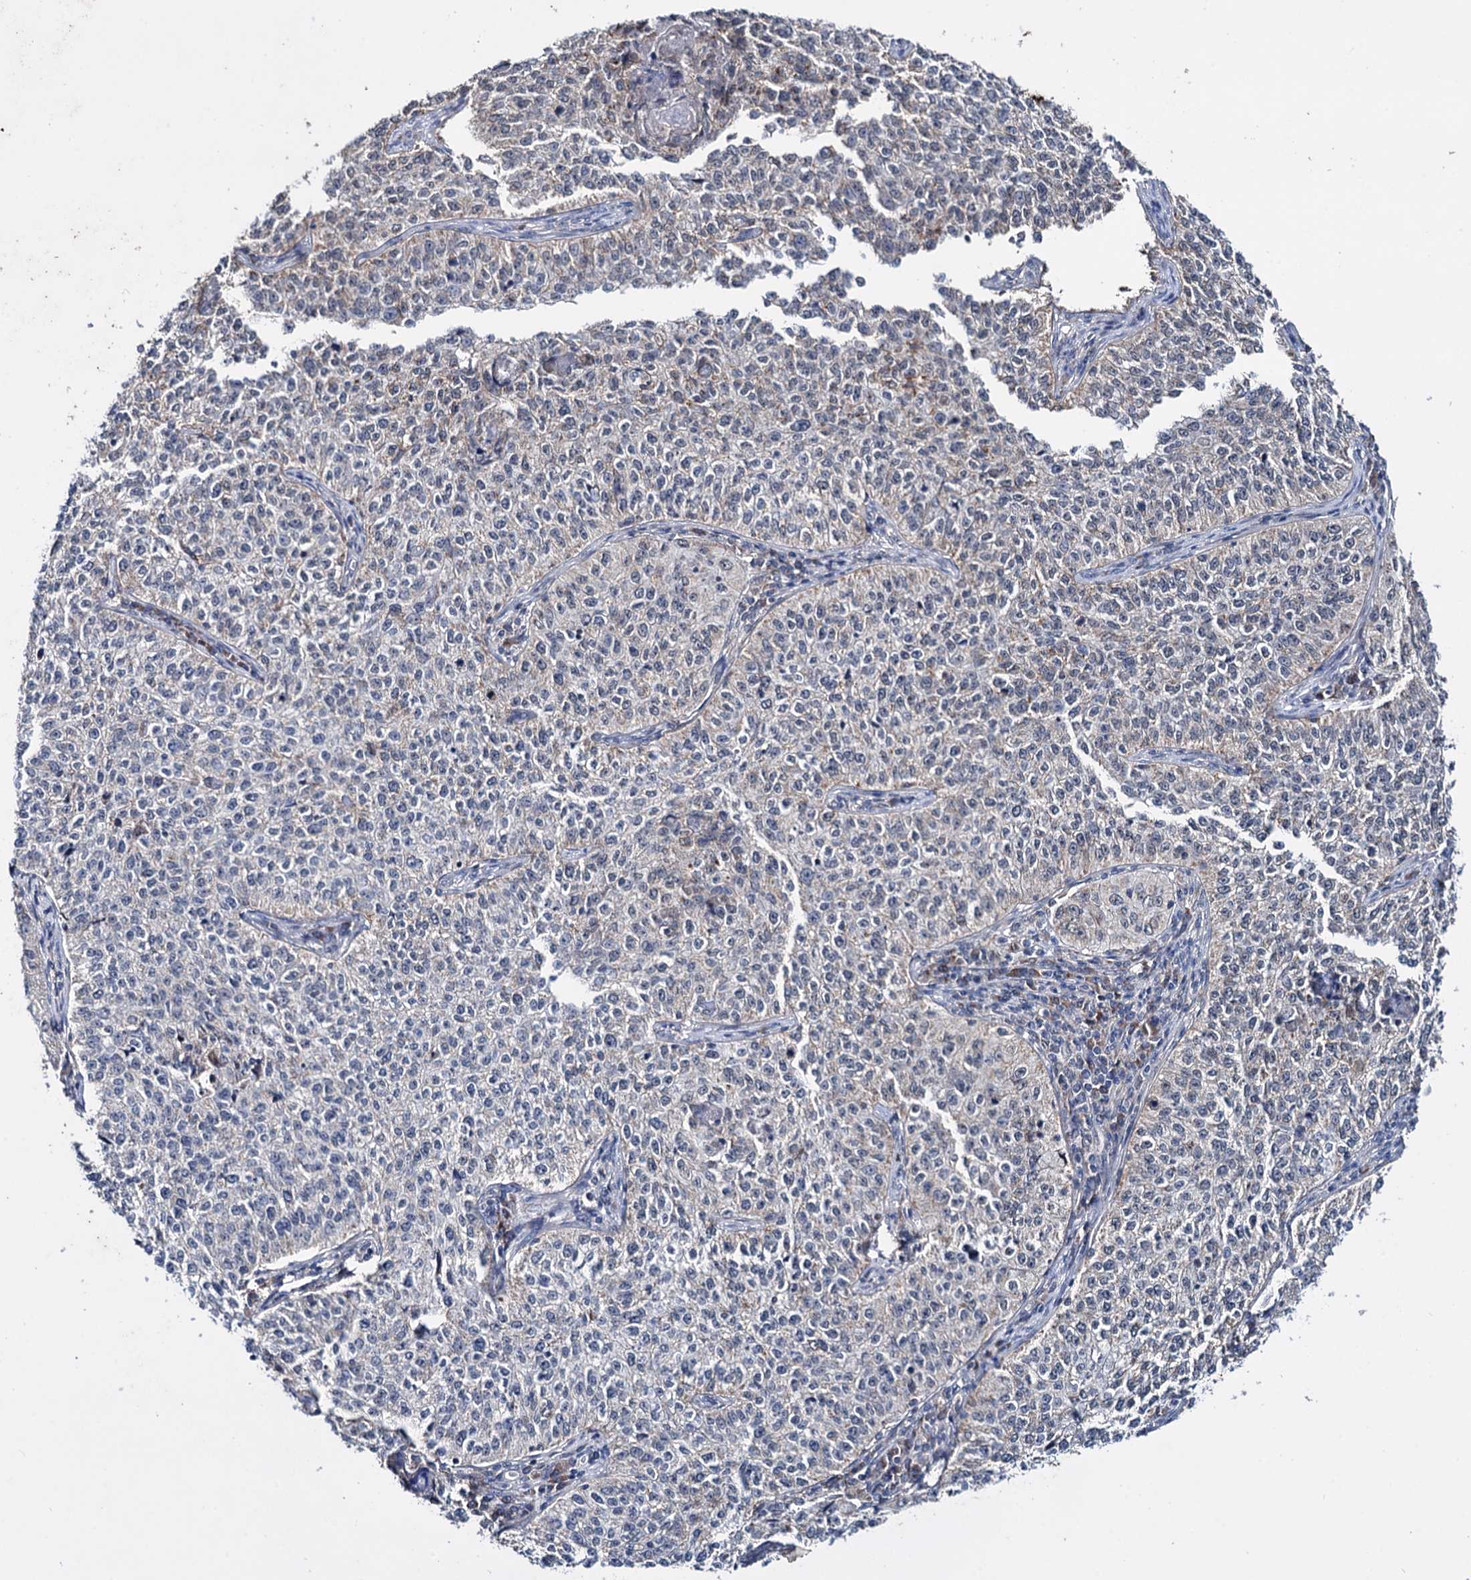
{"staining": {"intensity": "negative", "quantity": "none", "location": "none"}, "tissue": "cervical cancer", "cell_type": "Tumor cells", "image_type": "cancer", "snomed": [{"axis": "morphology", "description": "Squamous cell carcinoma, NOS"}, {"axis": "topography", "description": "Cervix"}], "caption": "Cervical cancer (squamous cell carcinoma) was stained to show a protein in brown. There is no significant staining in tumor cells. Nuclei are stained in blue.", "gene": "CLPB", "patient": {"sex": "female", "age": 35}}